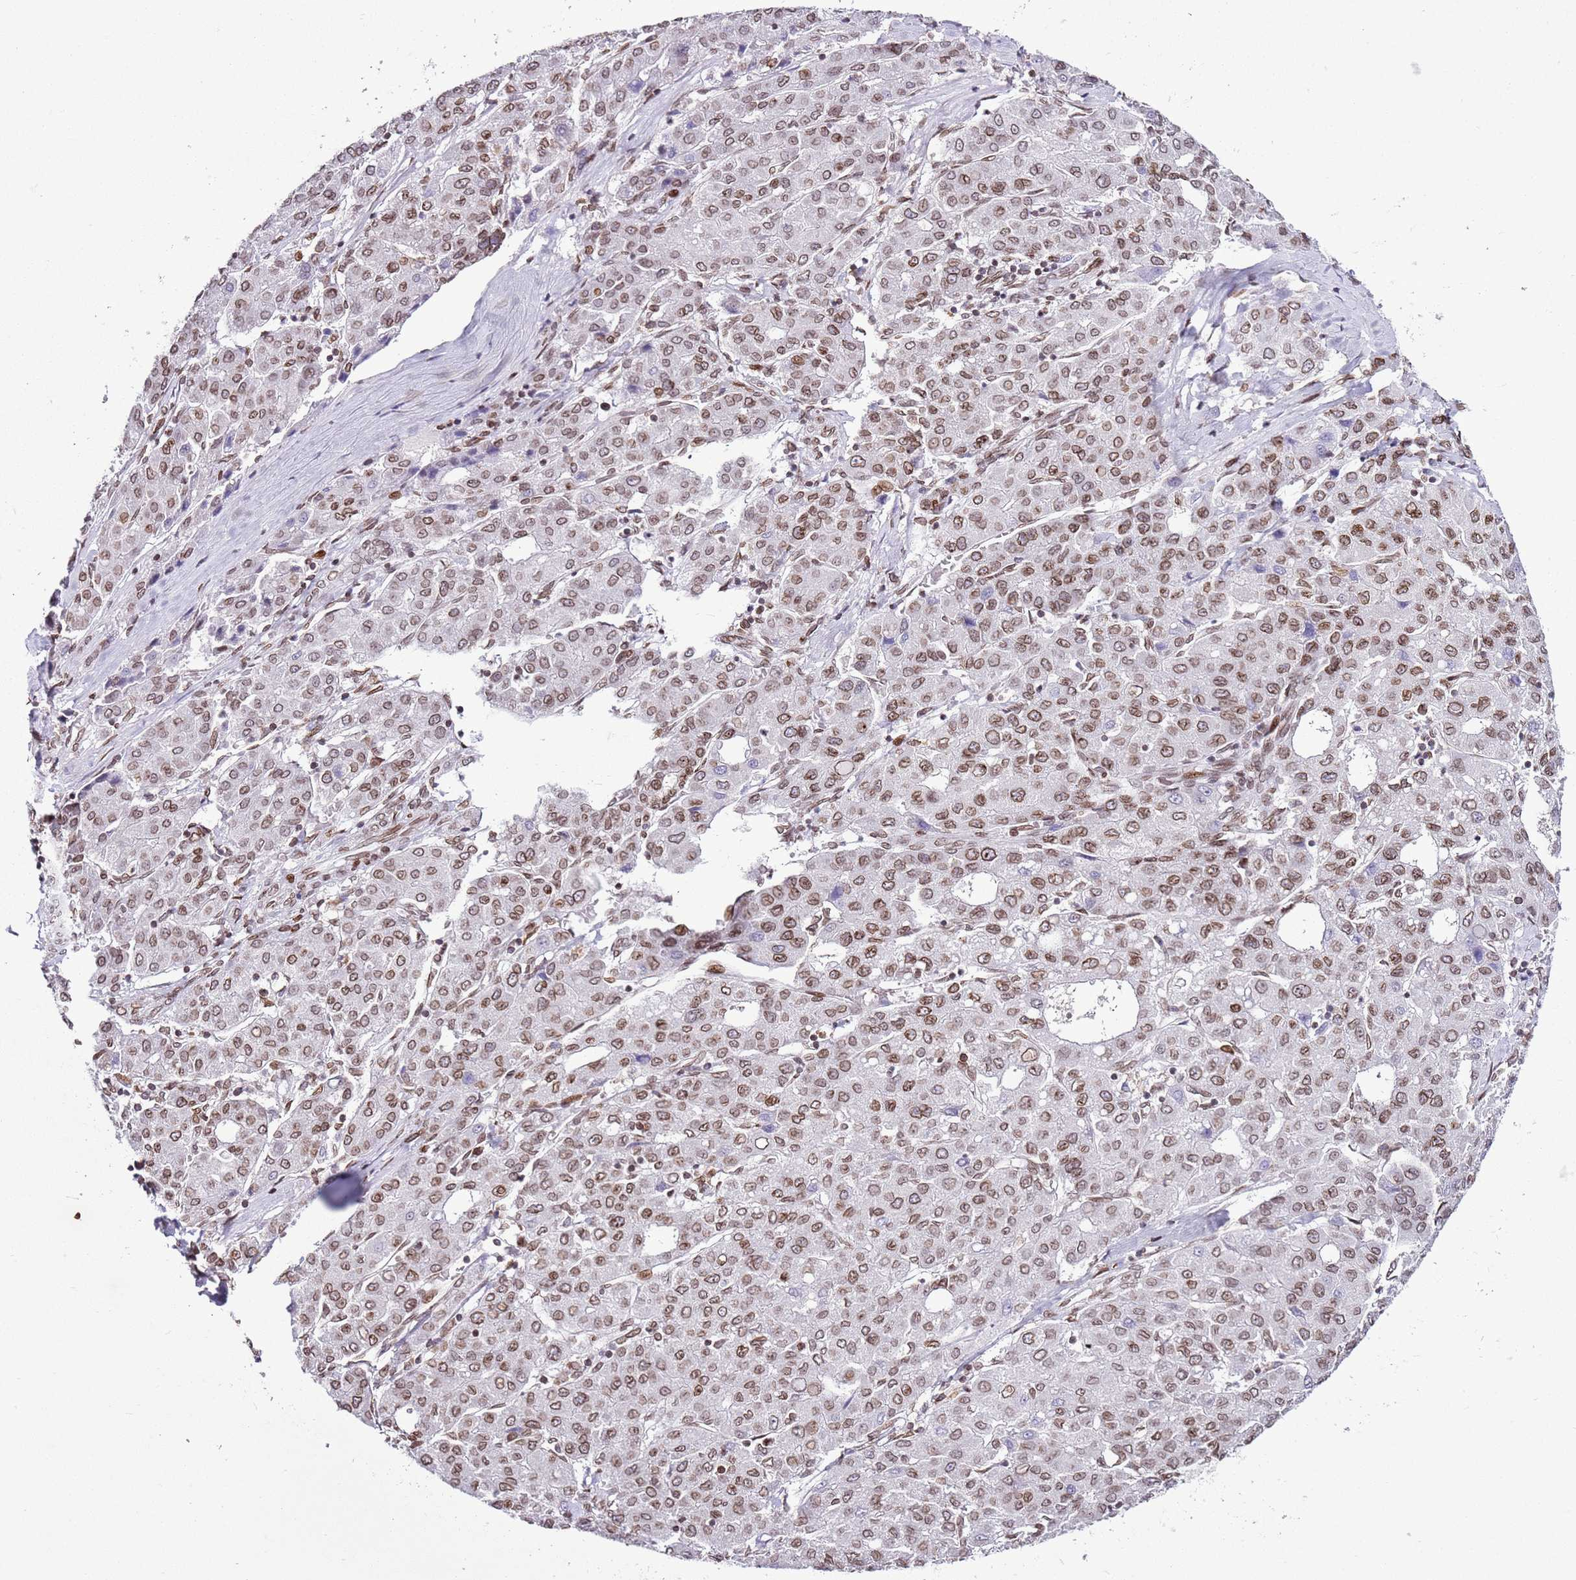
{"staining": {"intensity": "moderate", "quantity": ">75%", "location": "cytoplasmic/membranous,nuclear"}, "tissue": "liver cancer", "cell_type": "Tumor cells", "image_type": "cancer", "snomed": [{"axis": "morphology", "description": "Carcinoma, Hepatocellular, NOS"}, {"axis": "topography", "description": "Liver"}], "caption": "IHC micrograph of human liver hepatocellular carcinoma stained for a protein (brown), which reveals medium levels of moderate cytoplasmic/membranous and nuclear positivity in about >75% of tumor cells.", "gene": "POU6F1", "patient": {"sex": "male", "age": 65}}